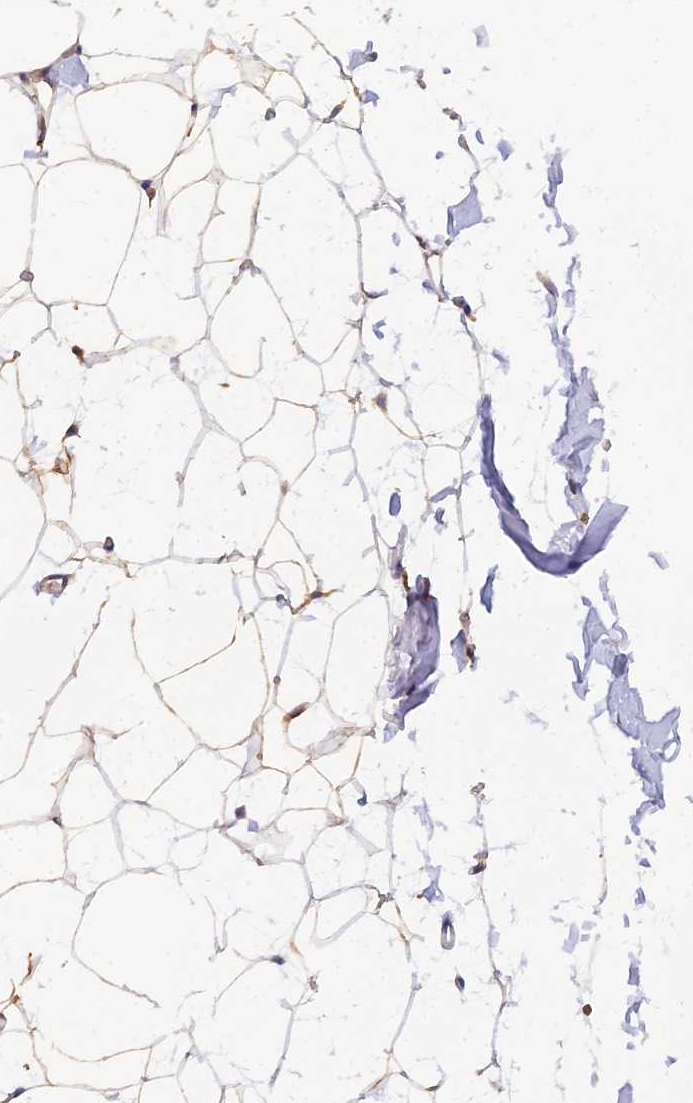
{"staining": {"intensity": "weak", "quantity": ">75%", "location": "cytoplasmic/membranous"}, "tissue": "adipose tissue", "cell_type": "Adipocytes", "image_type": "normal", "snomed": [{"axis": "morphology", "description": "Normal tissue, NOS"}, {"axis": "topography", "description": "Breast"}], "caption": "This histopathology image exhibits unremarkable adipose tissue stained with IHC to label a protein in brown. The cytoplasmic/membranous of adipocytes show weak positivity for the protein. Nuclei are counter-stained blue.", "gene": "ARL8A", "patient": {"sex": "female", "age": 23}}